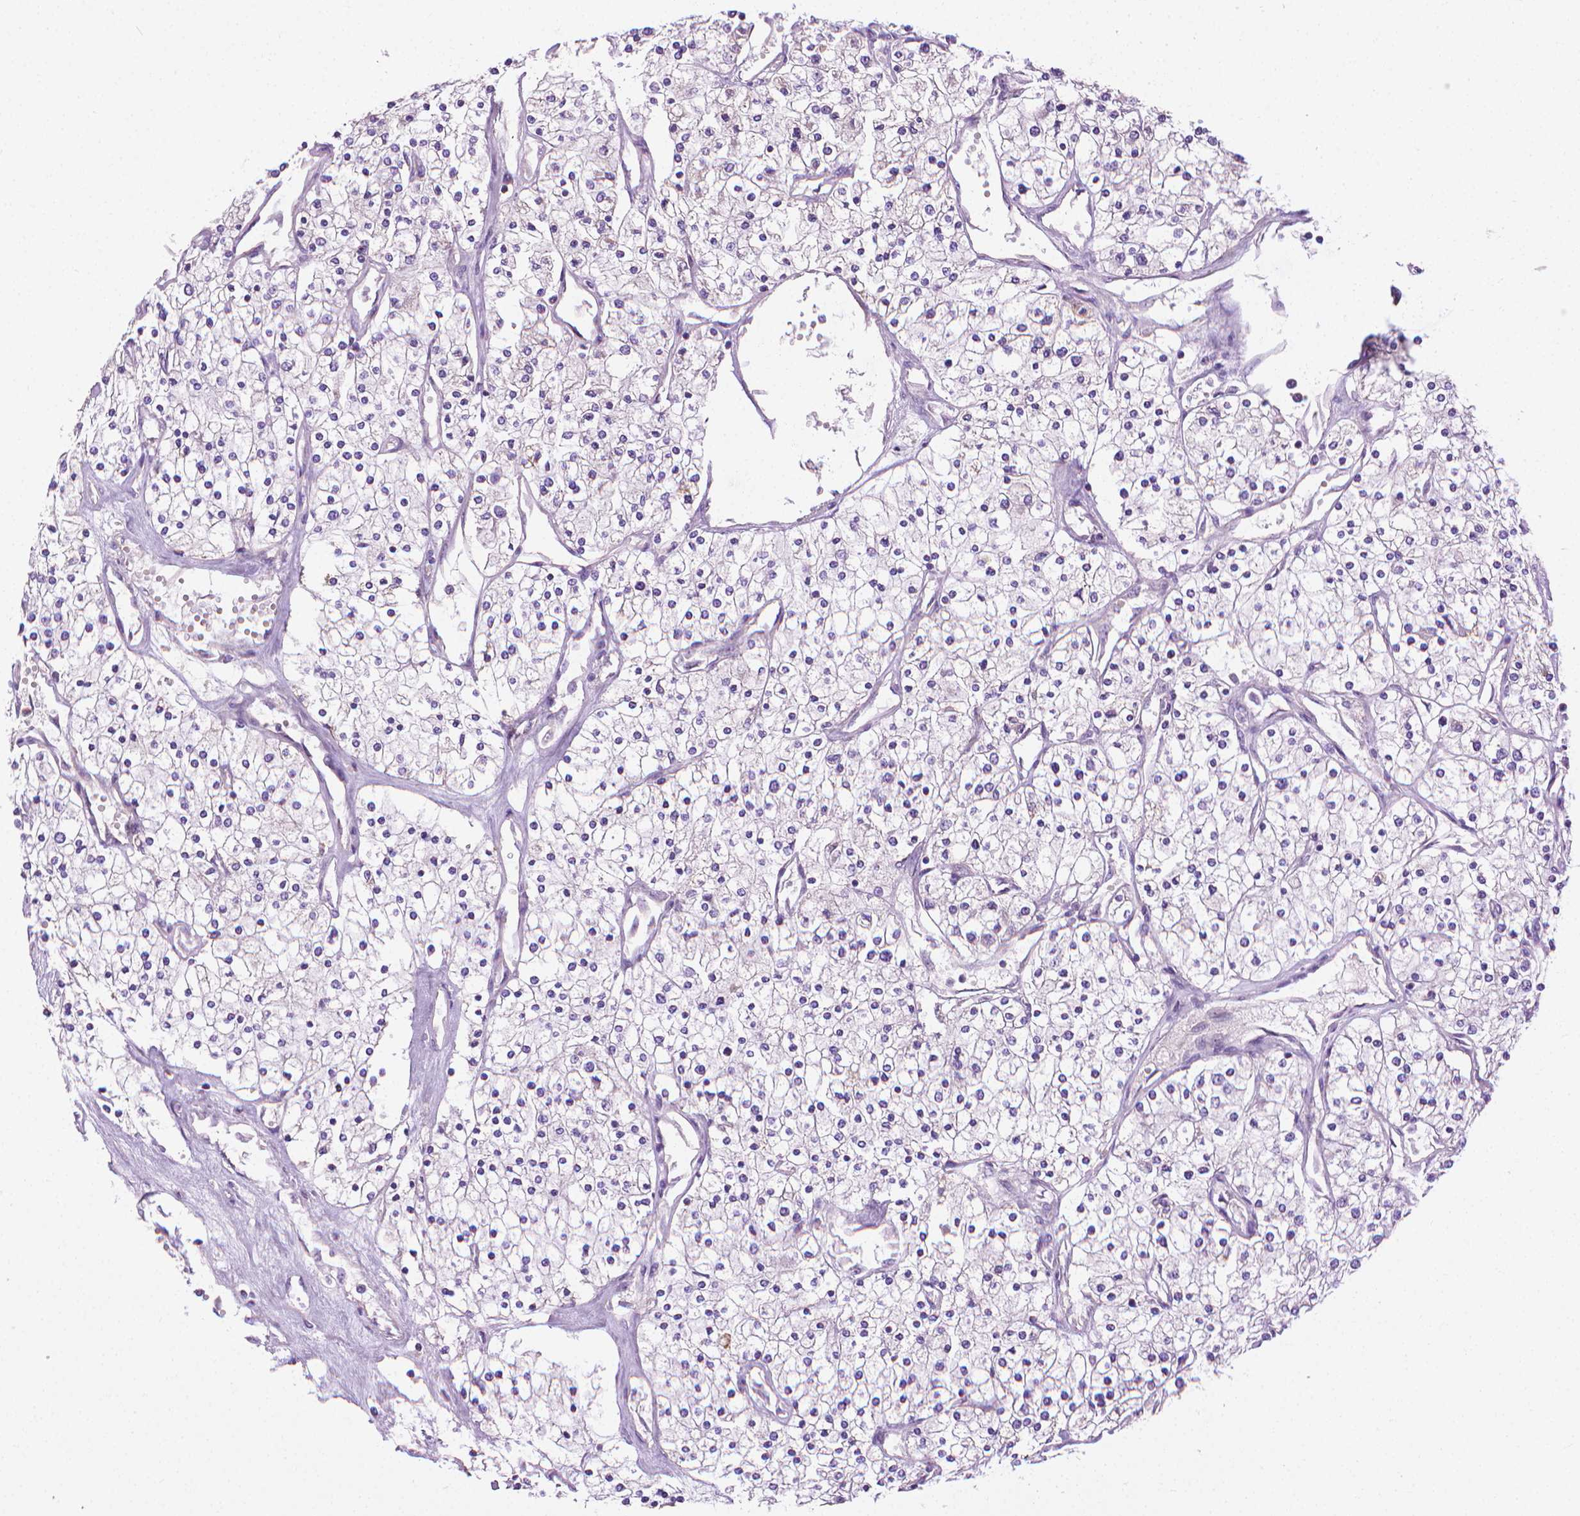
{"staining": {"intensity": "negative", "quantity": "none", "location": "none"}, "tissue": "renal cancer", "cell_type": "Tumor cells", "image_type": "cancer", "snomed": [{"axis": "morphology", "description": "Adenocarcinoma, NOS"}, {"axis": "topography", "description": "Kidney"}], "caption": "IHC micrograph of neoplastic tissue: adenocarcinoma (renal) stained with DAB exhibits no significant protein staining in tumor cells.", "gene": "SLC51B", "patient": {"sex": "male", "age": 80}}